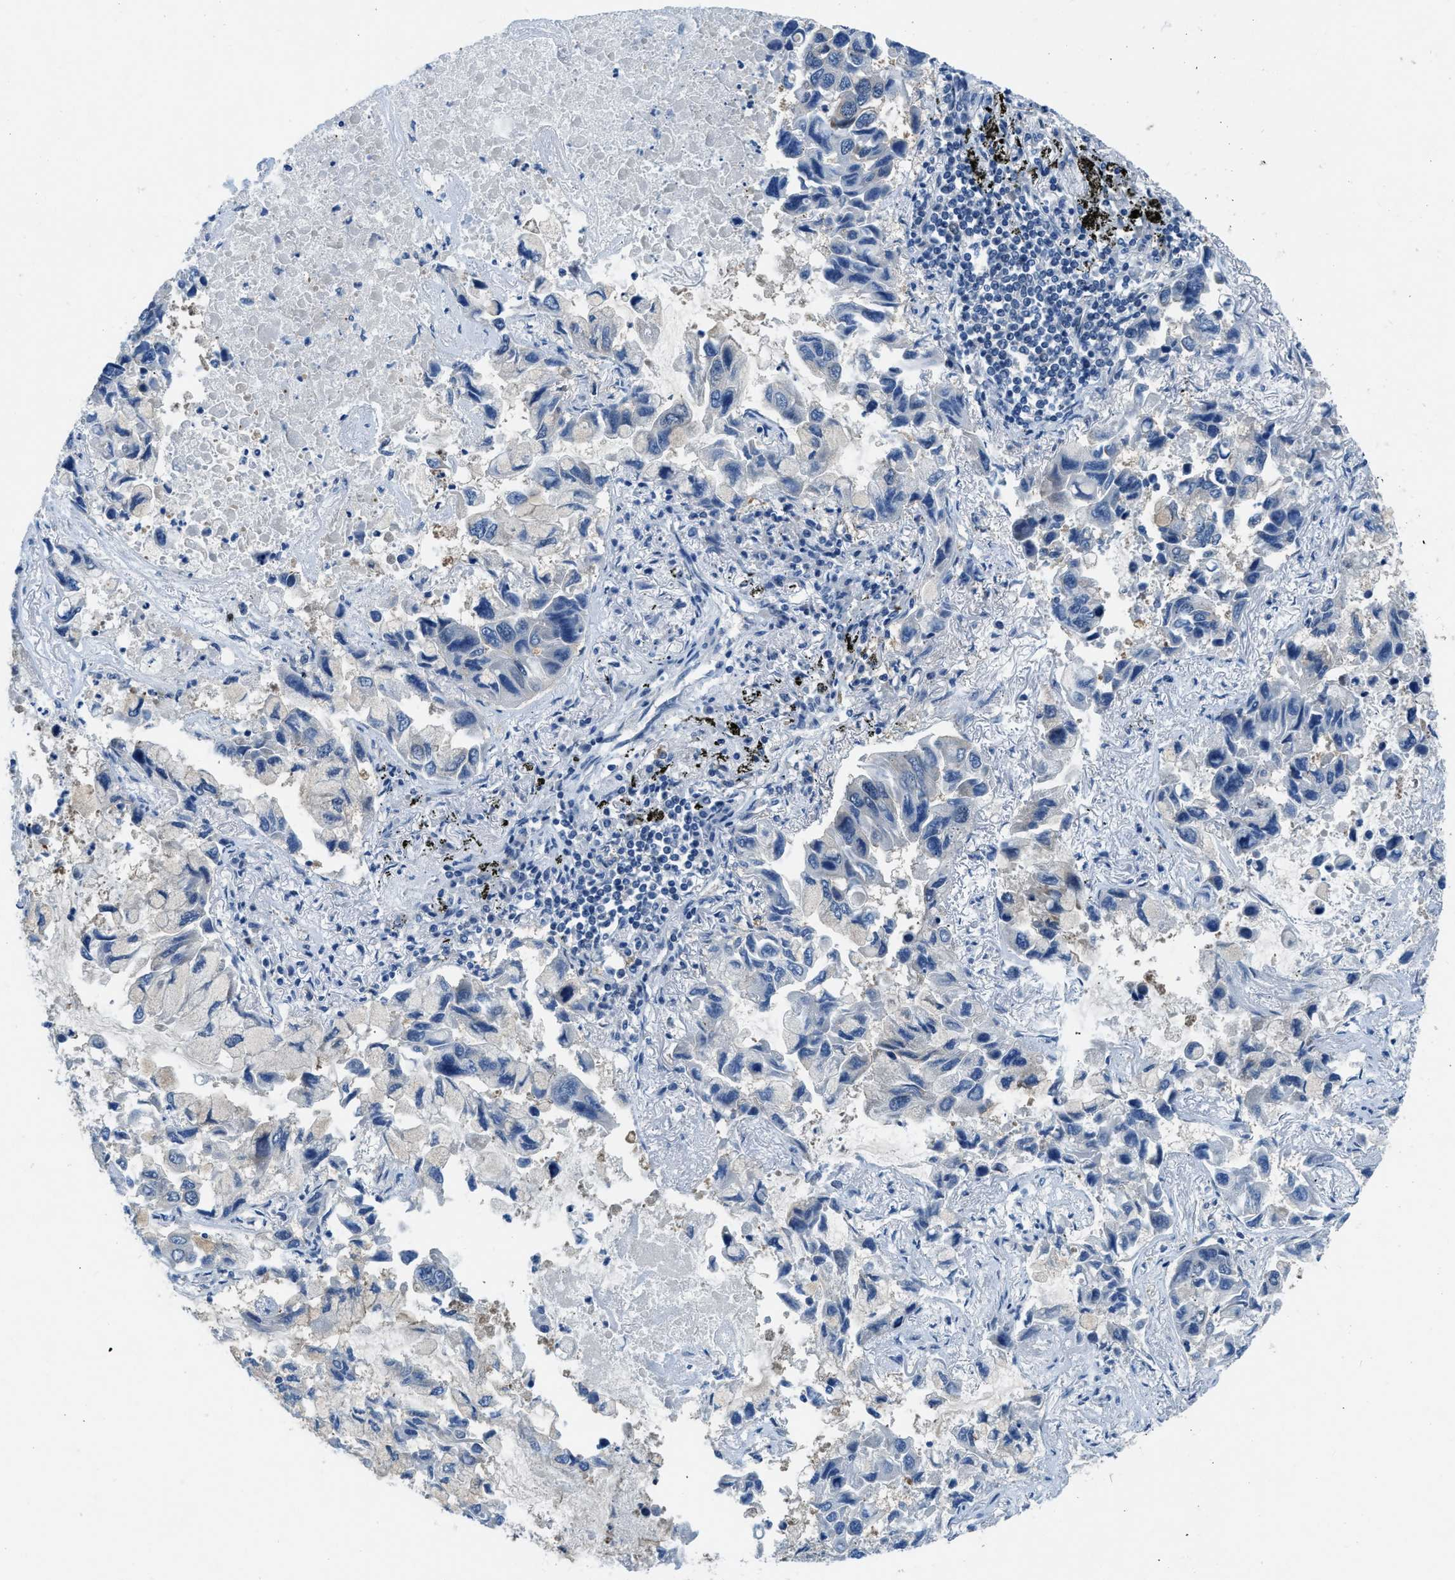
{"staining": {"intensity": "negative", "quantity": "none", "location": "none"}, "tissue": "lung cancer", "cell_type": "Tumor cells", "image_type": "cancer", "snomed": [{"axis": "morphology", "description": "Adenocarcinoma, NOS"}, {"axis": "topography", "description": "Lung"}], "caption": "A photomicrograph of human adenocarcinoma (lung) is negative for staining in tumor cells.", "gene": "PFKP", "patient": {"sex": "male", "age": 64}}